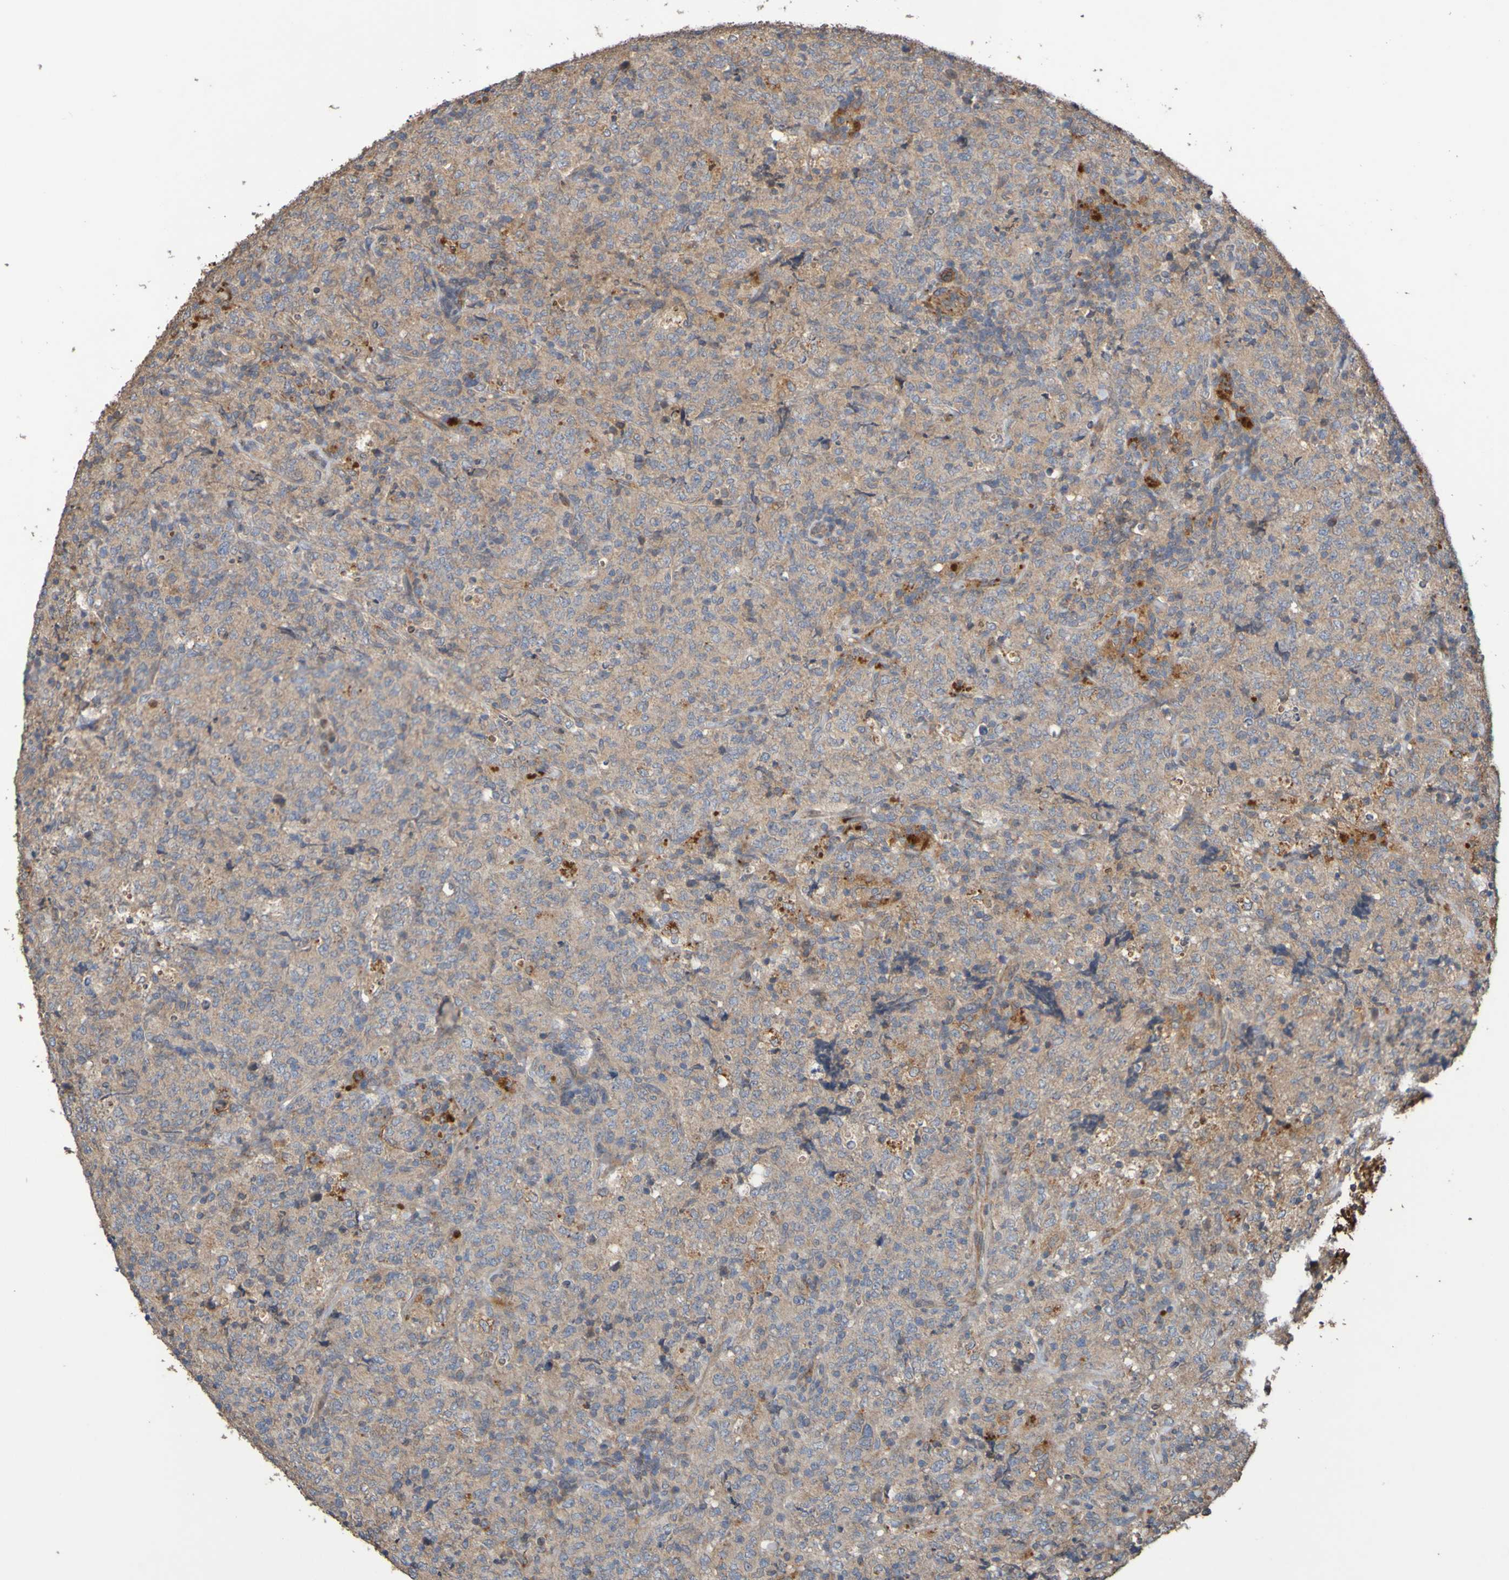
{"staining": {"intensity": "weak", "quantity": ">75%", "location": "cytoplasmic/membranous"}, "tissue": "lymphoma", "cell_type": "Tumor cells", "image_type": "cancer", "snomed": [{"axis": "morphology", "description": "Malignant lymphoma, non-Hodgkin's type, High grade"}, {"axis": "topography", "description": "Tonsil"}], "caption": "The image demonstrates immunohistochemical staining of malignant lymphoma, non-Hodgkin's type (high-grade). There is weak cytoplasmic/membranous positivity is appreciated in about >75% of tumor cells.", "gene": "UCN", "patient": {"sex": "female", "age": 36}}